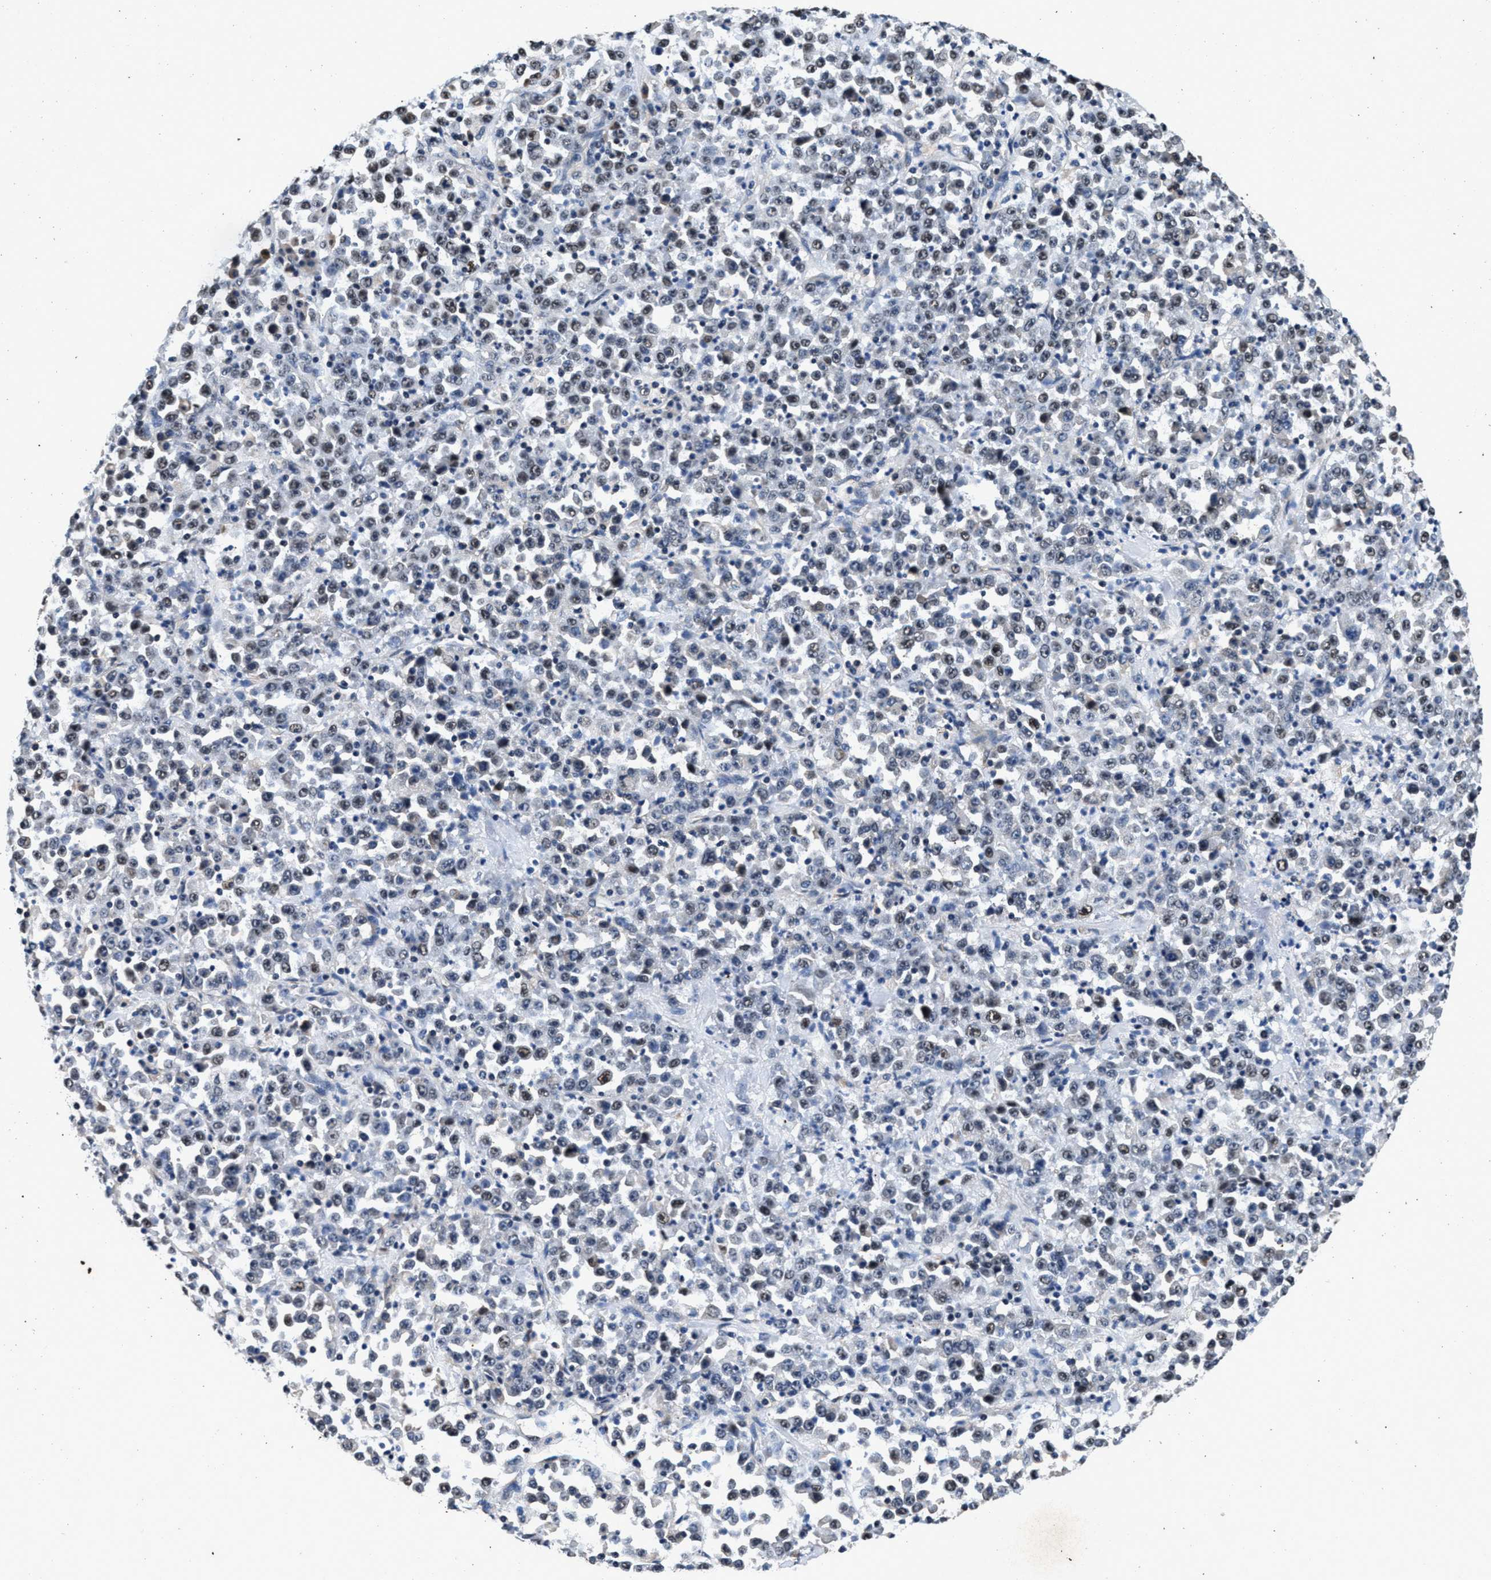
{"staining": {"intensity": "moderate", "quantity": "25%-75%", "location": "nuclear"}, "tissue": "stomach cancer", "cell_type": "Tumor cells", "image_type": "cancer", "snomed": [{"axis": "morphology", "description": "Normal tissue, NOS"}, {"axis": "morphology", "description": "Adenocarcinoma, NOS"}, {"axis": "topography", "description": "Stomach, upper"}, {"axis": "topography", "description": "Stomach"}], "caption": "Immunohistochemical staining of human stomach cancer (adenocarcinoma) exhibits medium levels of moderate nuclear staining in approximately 25%-75% of tumor cells. (DAB (3,3'-diaminobenzidine) = brown stain, brightfield microscopy at high magnification).", "gene": "USP16", "patient": {"sex": "male", "age": 59}}